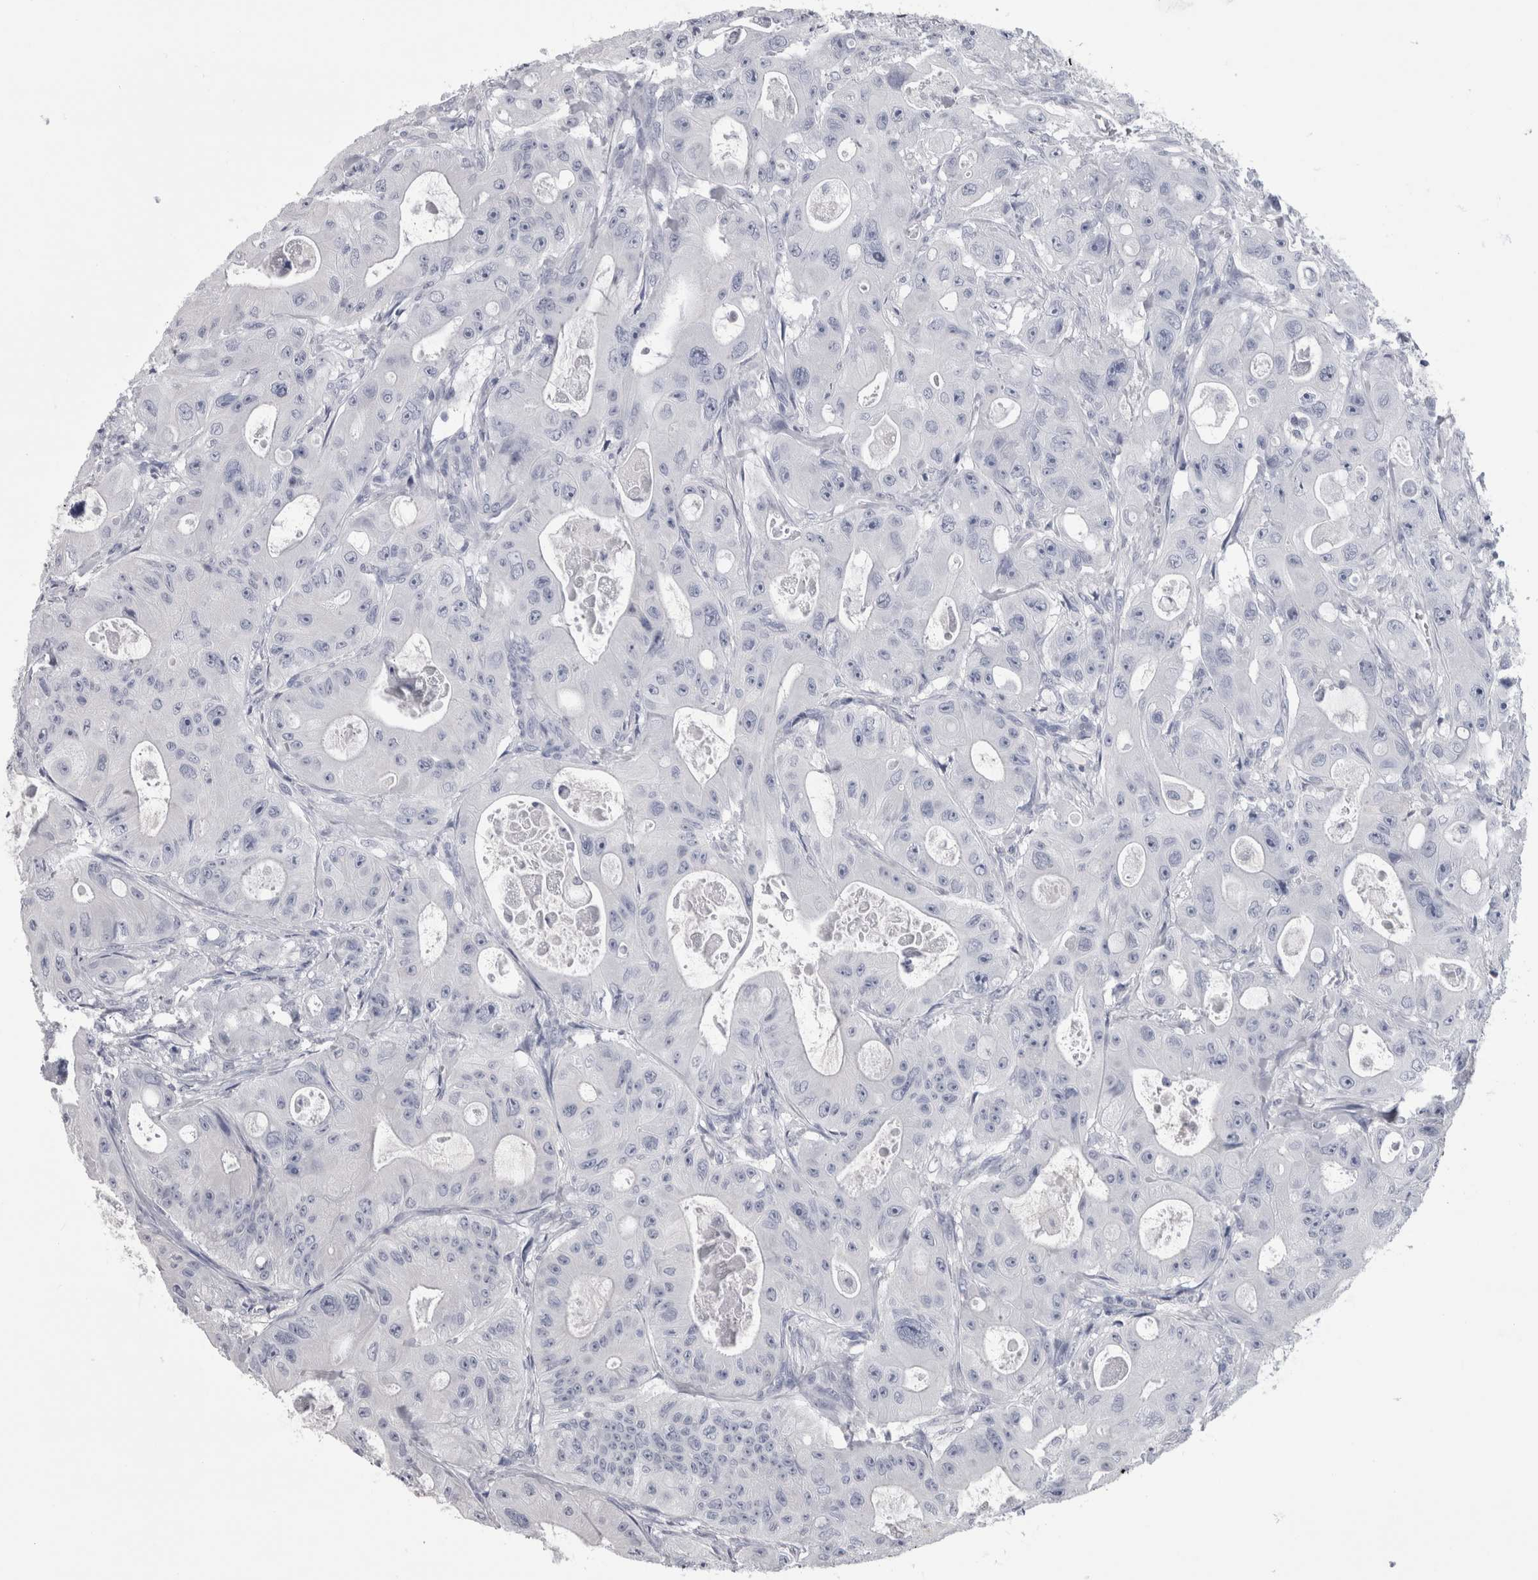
{"staining": {"intensity": "negative", "quantity": "none", "location": "none"}, "tissue": "colorectal cancer", "cell_type": "Tumor cells", "image_type": "cancer", "snomed": [{"axis": "morphology", "description": "Adenocarcinoma, NOS"}, {"axis": "topography", "description": "Colon"}], "caption": "Human adenocarcinoma (colorectal) stained for a protein using immunohistochemistry demonstrates no positivity in tumor cells.", "gene": "AFMID", "patient": {"sex": "female", "age": 46}}